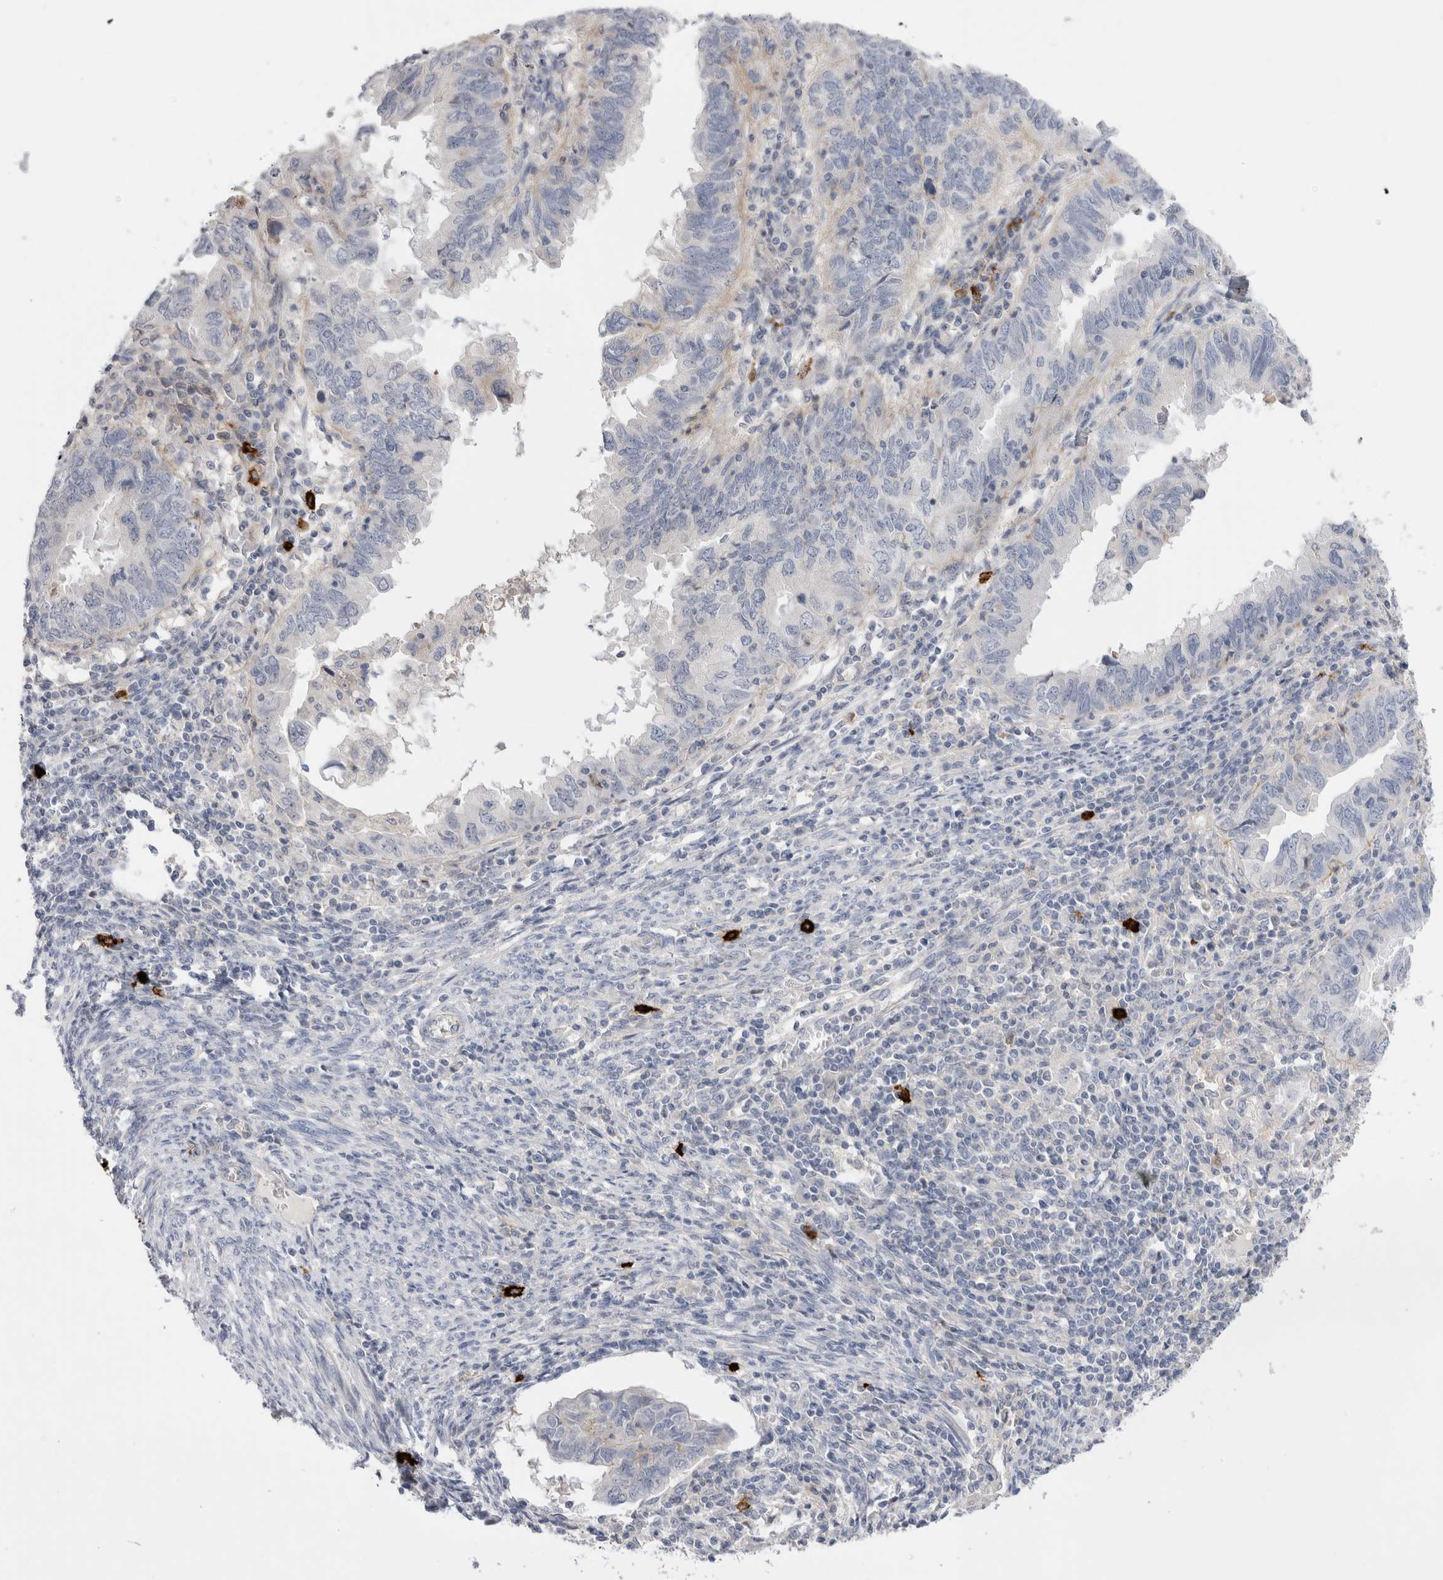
{"staining": {"intensity": "negative", "quantity": "none", "location": "none"}, "tissue": "endometrial cancer", "cell_type": "Tumor cells", "image_type": "cancer", "snomed": [{"axis": "morphology", "description": "Adenocarcinoma, NOS"}, {"axis": "topography", "description": "Uterus"}], "caption": "Immunohistochemistry (IHC) image of neoplastic tissue: human endometrial cancer (adenocarcinoma) stained with DAB (3,3'-diaminobenzidine) exhibits no significant protein expression in tumor cells.", "gene": "SPINK2", "patient": {"sex": "female", "age": 77}}